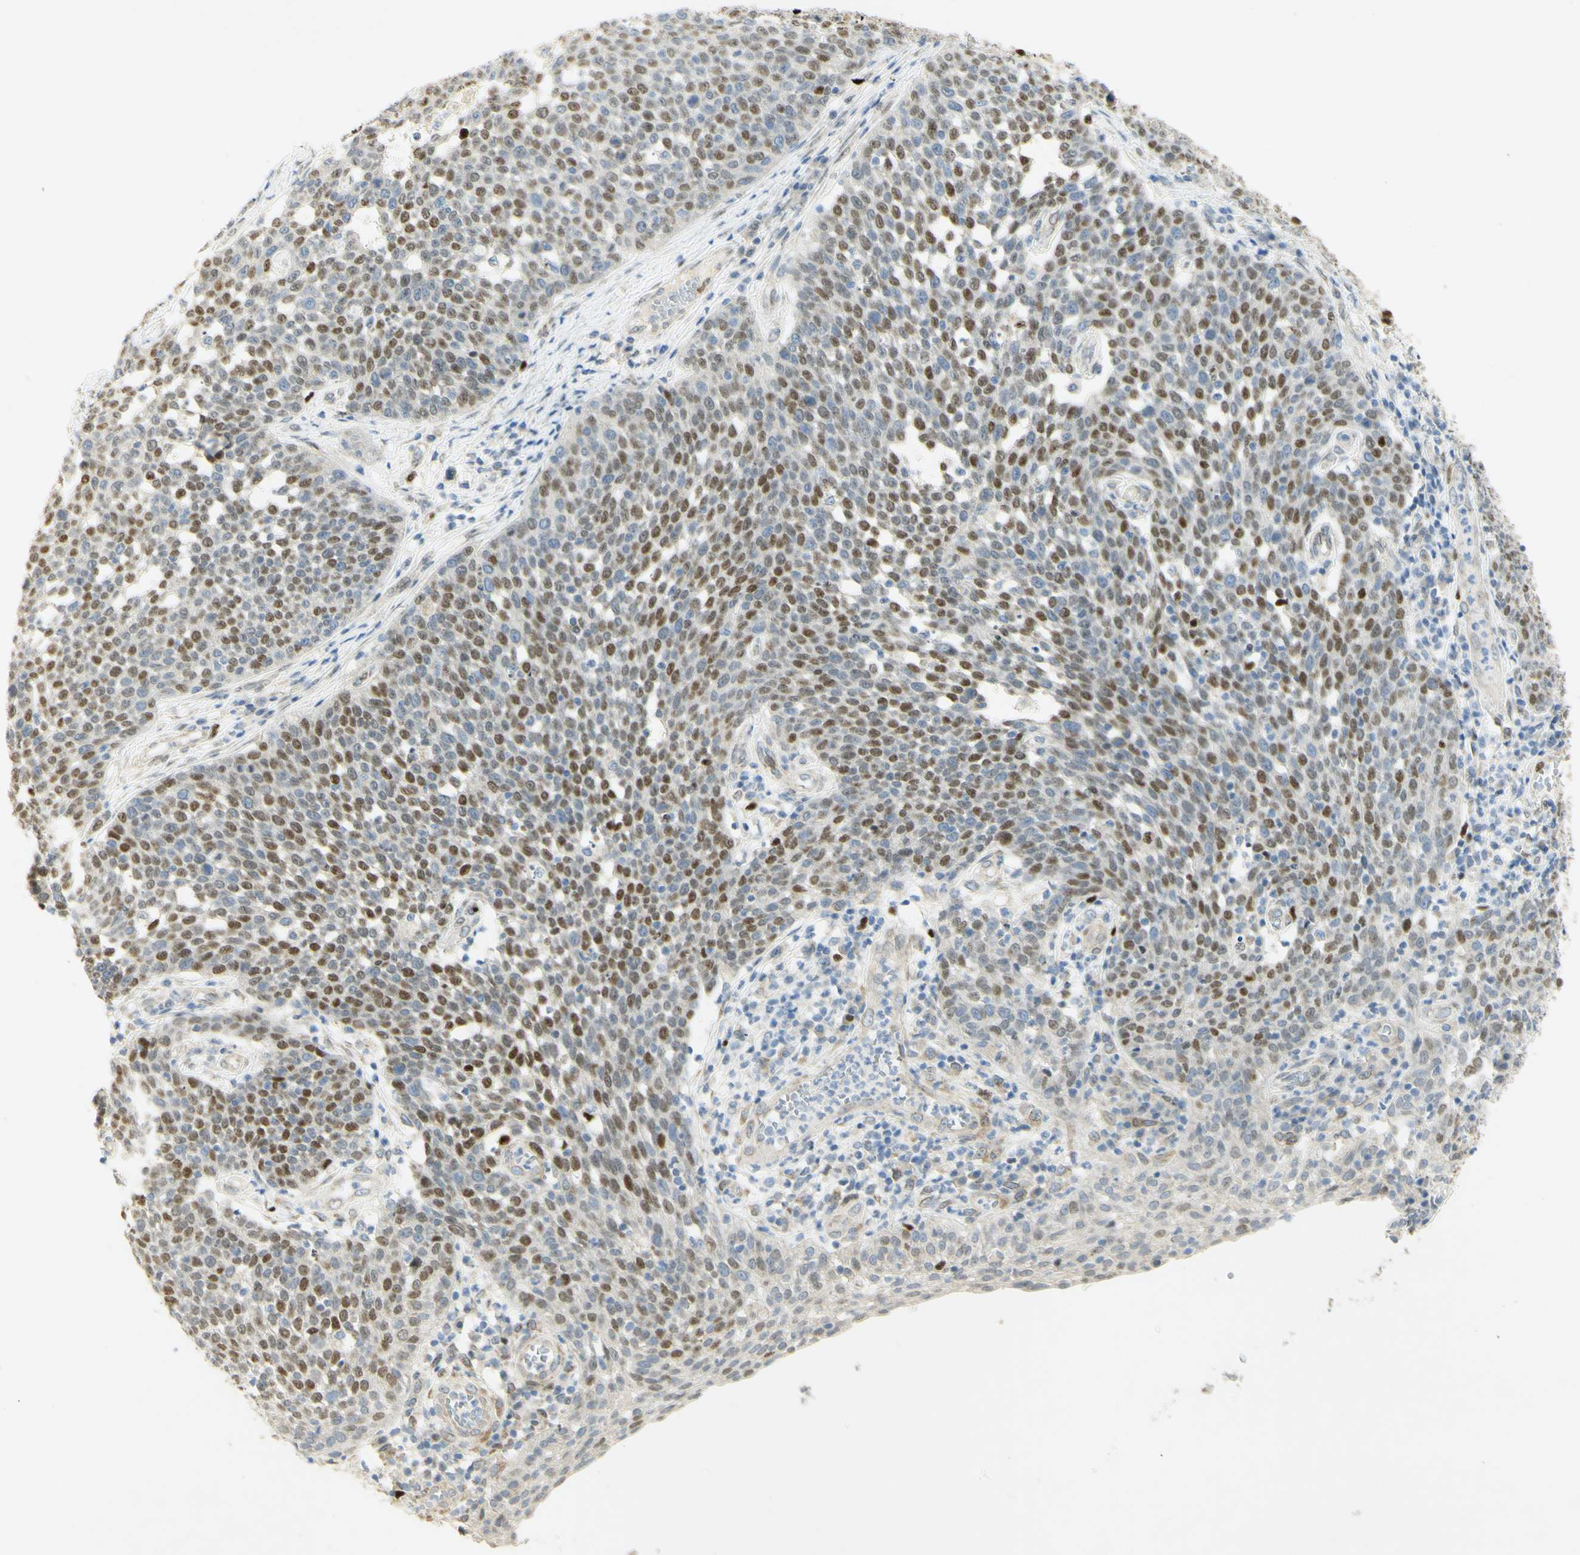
{"staining": {"intensity": "strong", "quantity": "25%-75%", "location": "nuclear"}, "tissue": "cervical cancer", "cell_type": "Tumor cells", "image_type": "cancer", "snomed": [{"axis": "morphology", "description": "Squamous cell carcinoma, NOS"}, {"axis": "topography", "description": "Cervix"}], "caption": "A photomicrograph of human cervical cancer (squamous cell carcinoma) stained for a protein demonstrates strong nuclear brown staining in tumor cells.", "gene": "E2F1", "patient": {"sex": "female", "age": 34}}